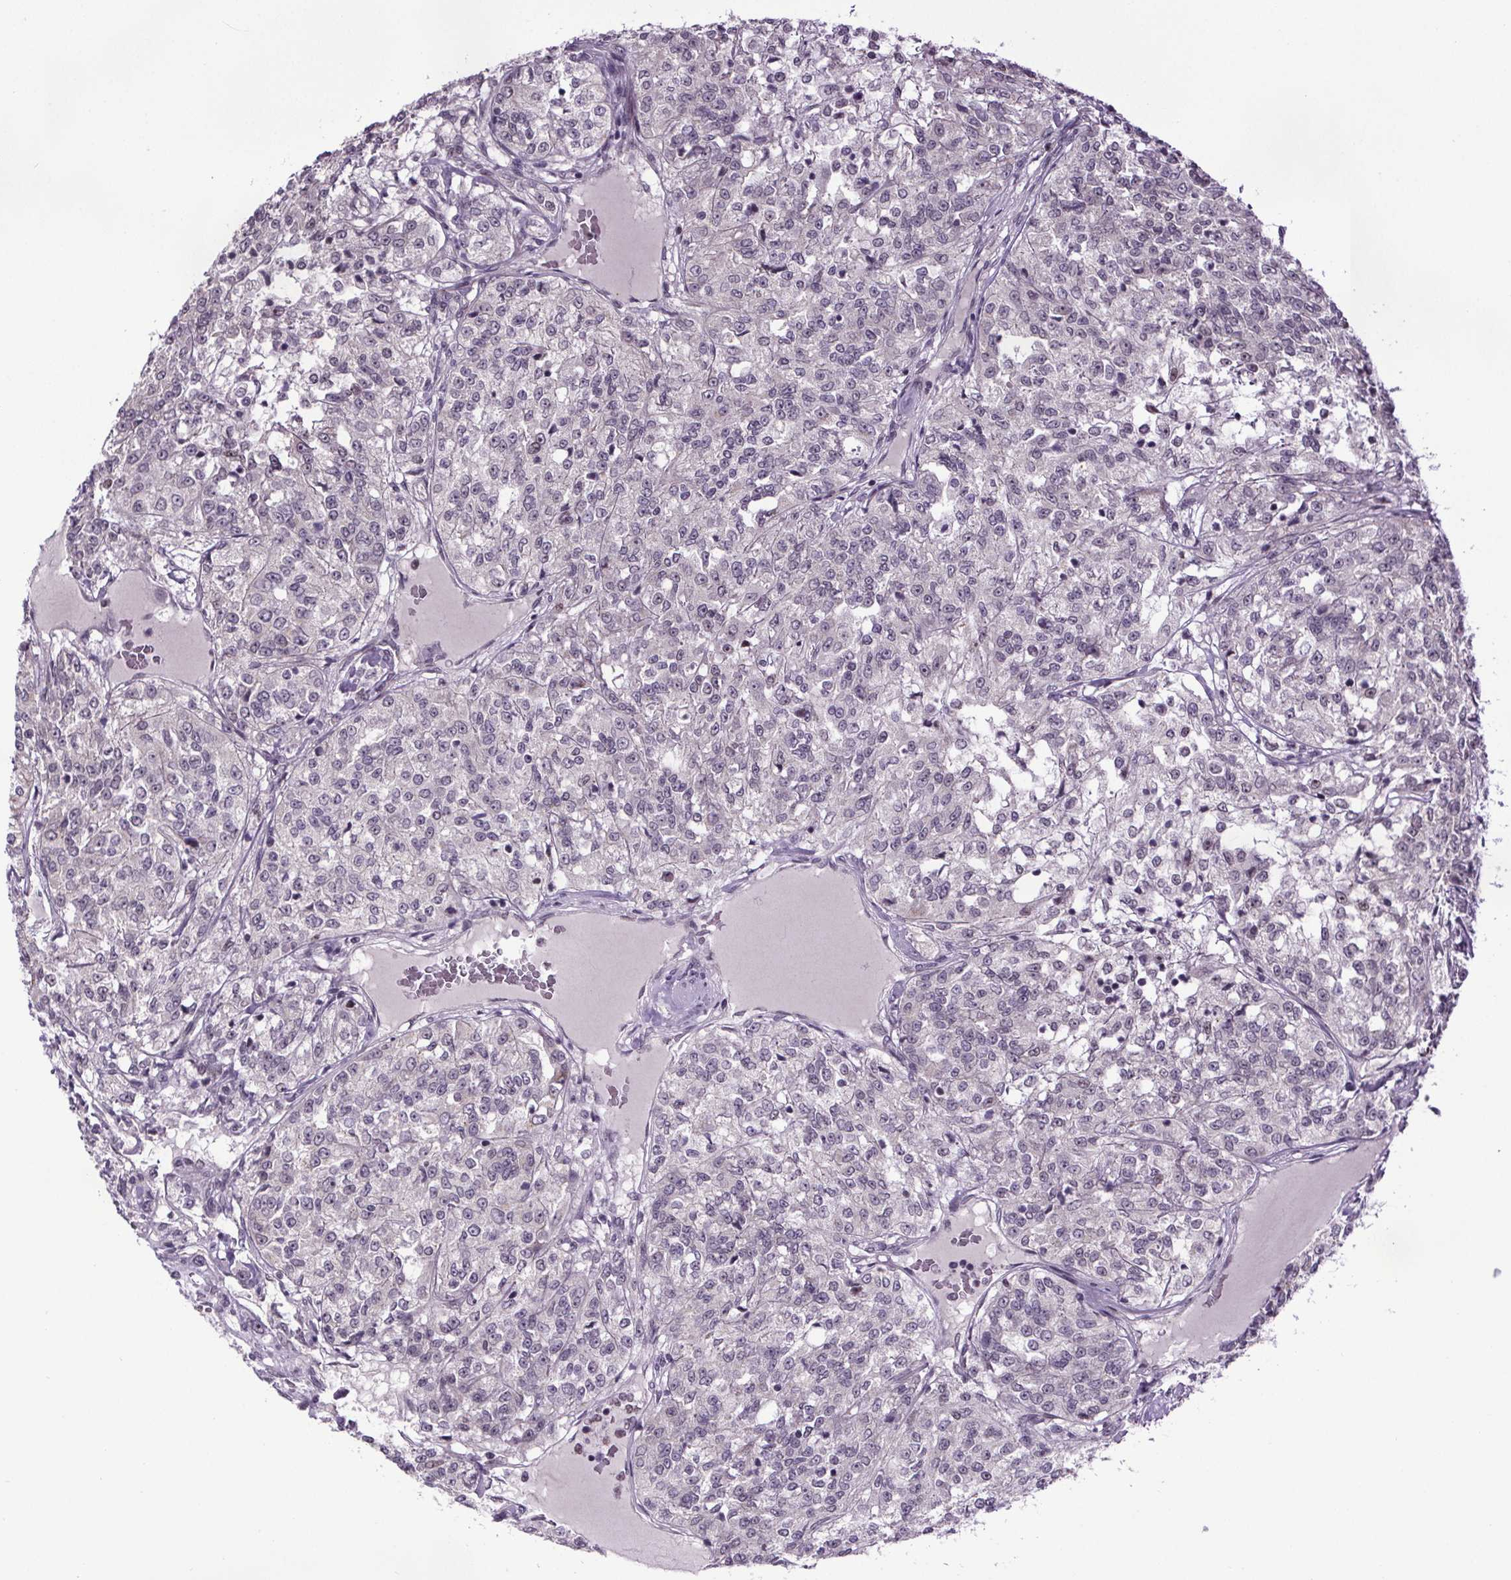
{"staining": {"intensity": "negative", "quantity": "none", "location": "none"}, "tissue": "renal cancer", "cell_type": "Tumor cells", "image_type": "cancer", "snomed": [{"axis": "morphology", "description": "Adenocarcinoma, NOS"}, {"axis": "topography", "description": "Kidney"}], "caption": "Tumor cells are negative for protein expression in human renal cancer (adenocarcinoma).", "gene": "ATMIN", "patient": {"sex": "female", "age": 63}}